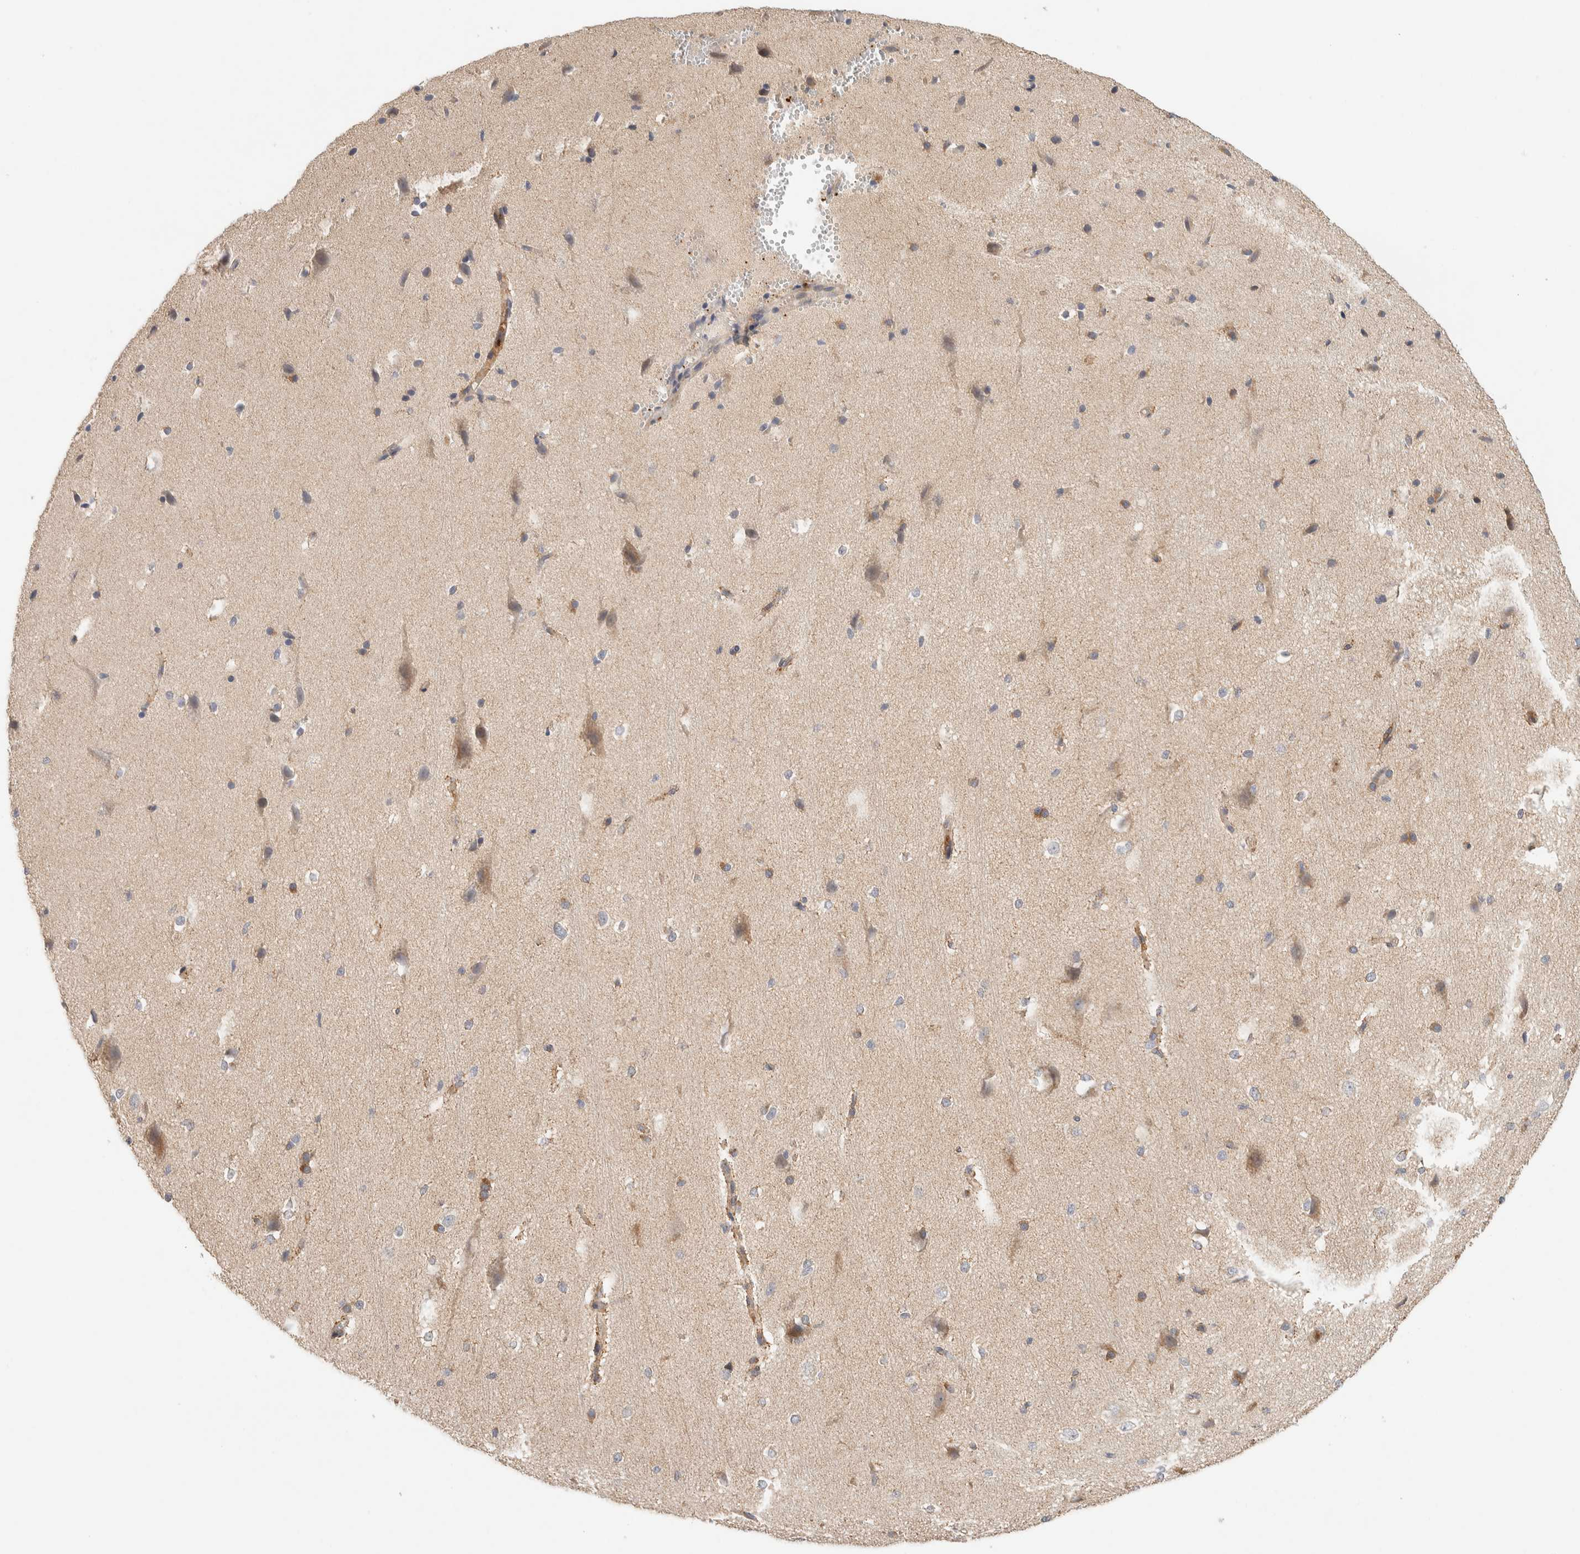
{"staining": {"intensity": "weak", "quantity": ">75%", "location": "cytoplasmic/membranous"}, "tissue": "cerebral cortex", "cell_type": "Endothelial cells", "image_type": "normal", "snomed": [{"axis": "morphology", "description": "Normal tissue, NOS"}, {"axis": "morphology", "description": "Developmental malformation"}, {"axis": "topography", "description": "Cerebral cortex"}], "caption": "This is an image of immunohistochemistry (IHC) staining of unremarkable cerebral cortex, which shows weak positivity in the cytoplasmic/membranous of endothelial cells.", "gene": "KIF9", "patient": {"sex": "female", "age": 30}}